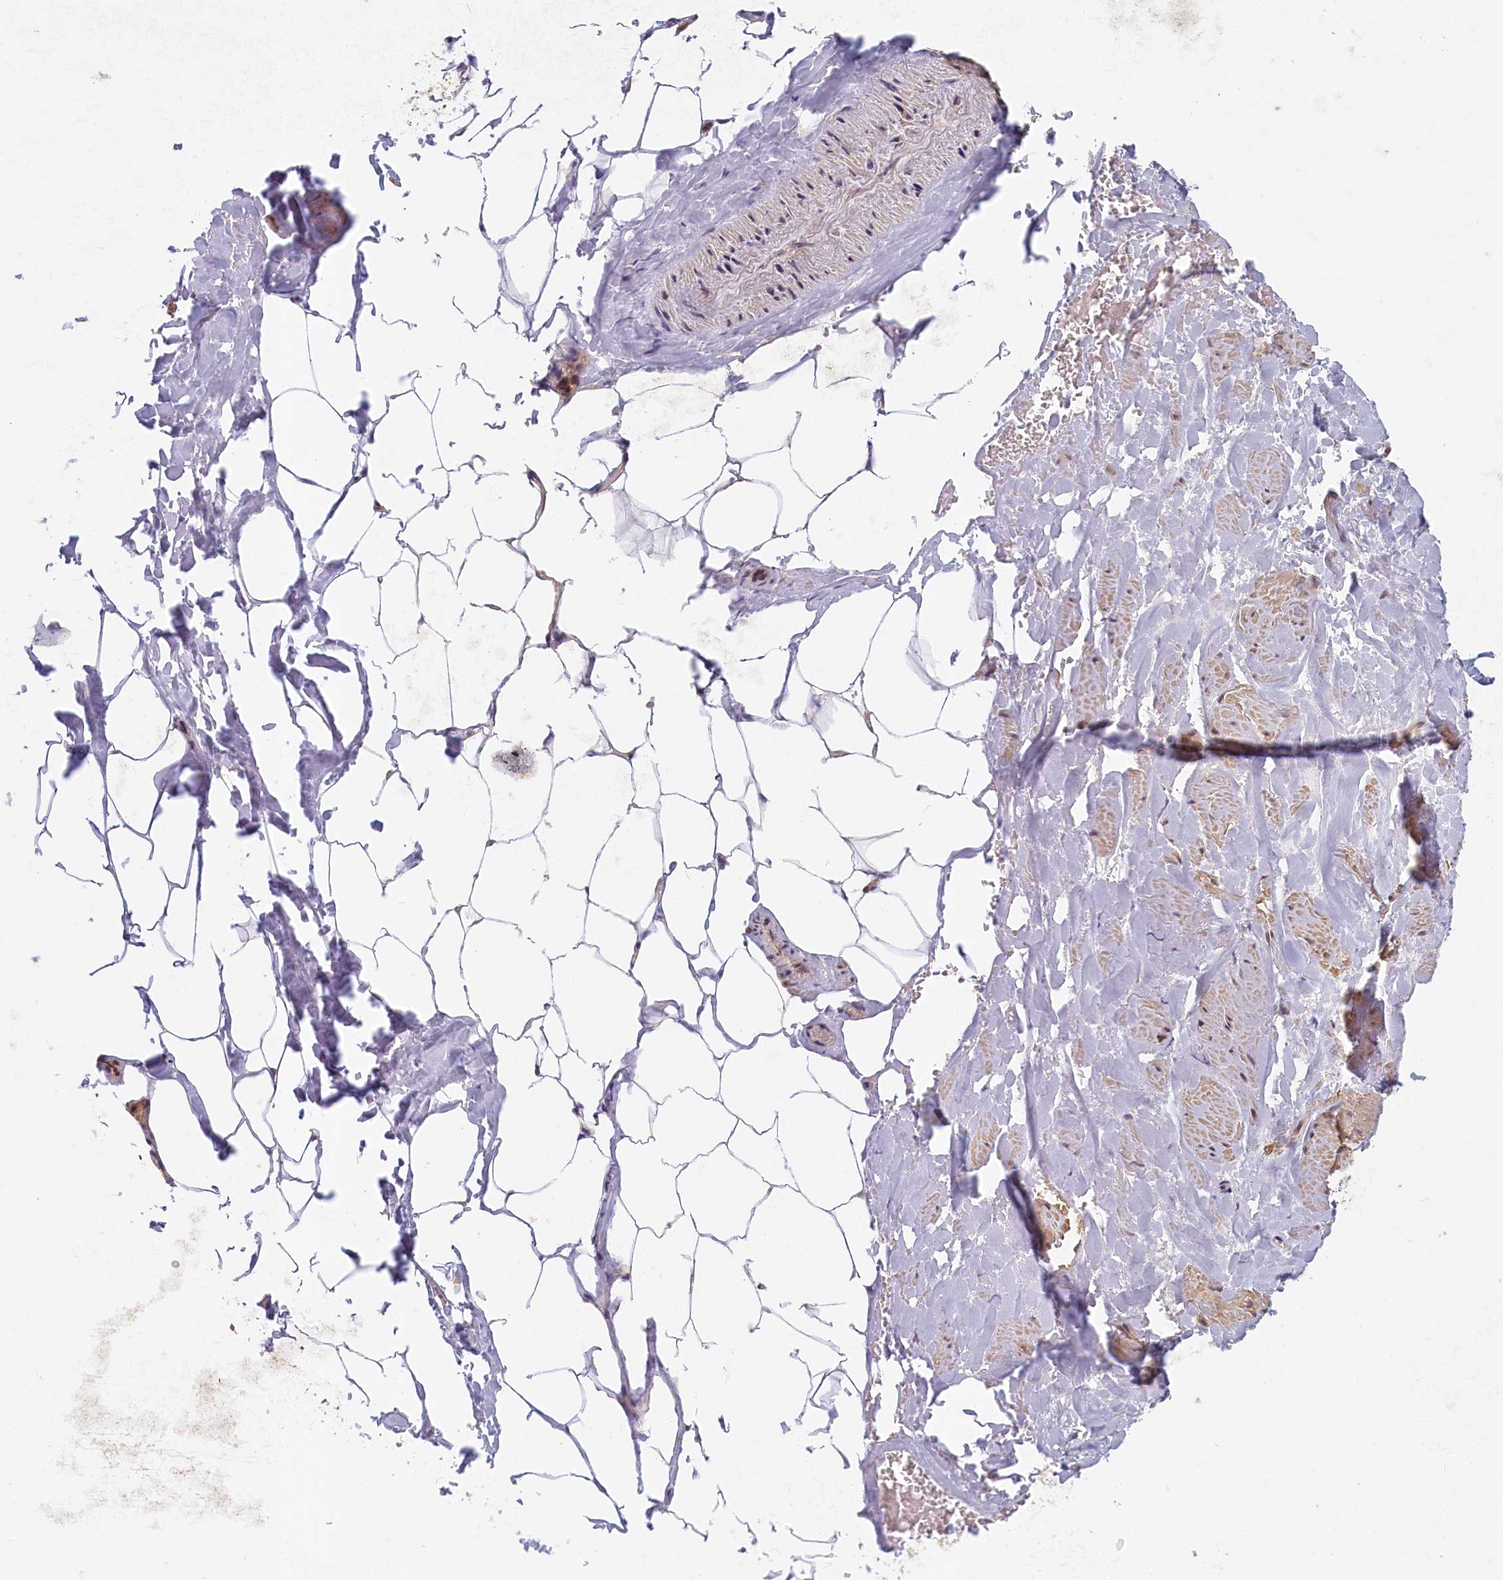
{"staining": {"intensity": "moderate", "quantity": ">75%", "location": "cytoplasmic/membranous,nuclear"}, "tissue": "adipose tissue", "cell_type": "Adipocytes", "image_type": "normal", "snomed": [{"axis": "morphology", "description": "Normal tissue, NOS"}, {"axis": "morphology", "description": "Adenocarcinoma, Low grade"}, {"axis": "topography", "description": "Prostate"}, {"axis": "topography", "description": "Peripheral nerve tissue"}], "caption": "The histopathology image exhibits immunohistochemical staining of benign adipose tissue. There is moderate cytoplasmic/membranous,nuclear positivity is appreciated in about >75% of adipocytes.", "gene": "C19orf44", "patient": {"sex": "male", "age": 63}}